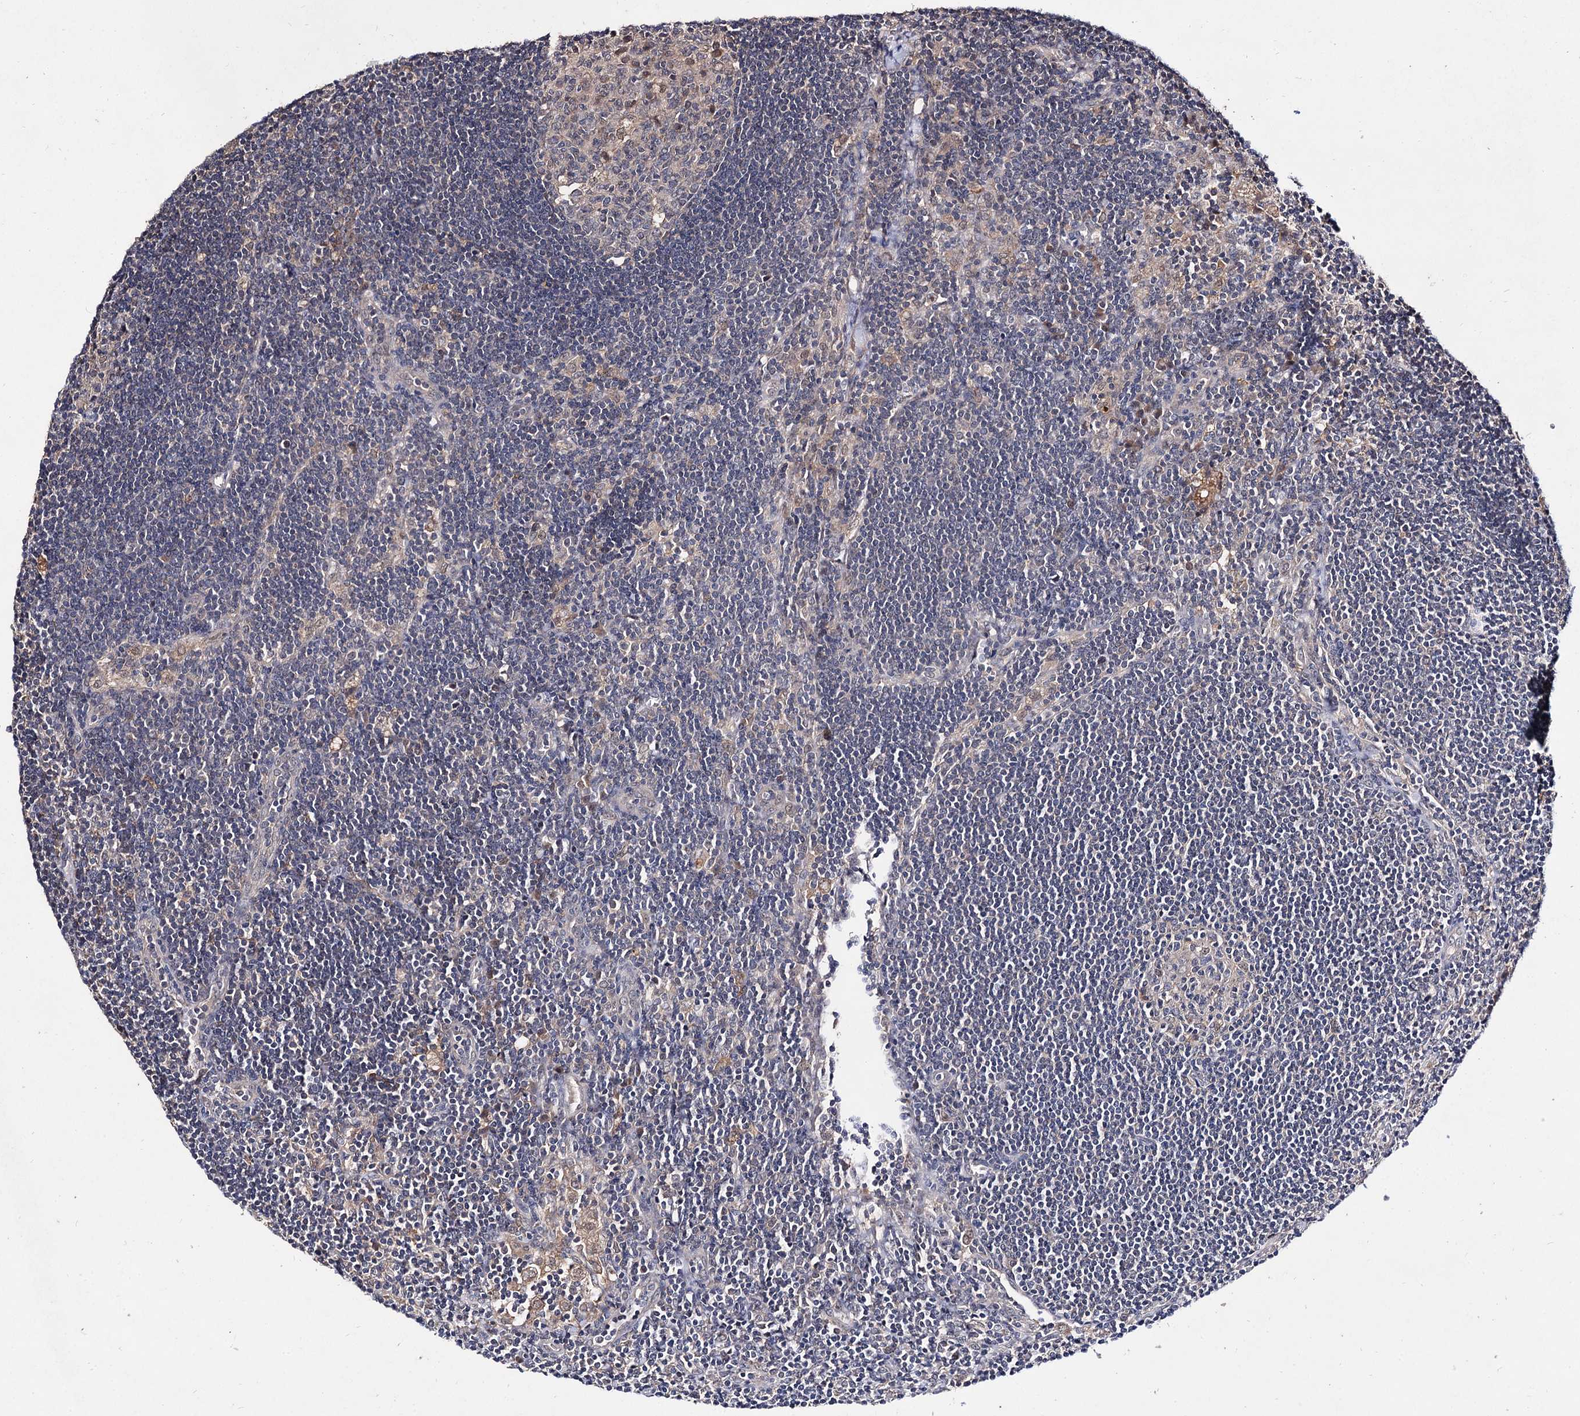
{"staining": {"intensity": "weak", "quantity": "<25%", "location": "cytoplasmic/membranous"}, "tissue": "lymph node", "cell_type": "Germinal center cells", "image_type": "normal", "snomed": [{"axis": "morphology", "description": "Normal tissue, NOS"}, {"axis": "topography", "description": "Lymph node"}], "caption": "This is an immunohistochemistry (IHC) histopathology image of unremarkable human lymph node. There is no staining in germinal center cells.", "gene": "ACTR6", "patient": {"sex": "male", "age": 24}}